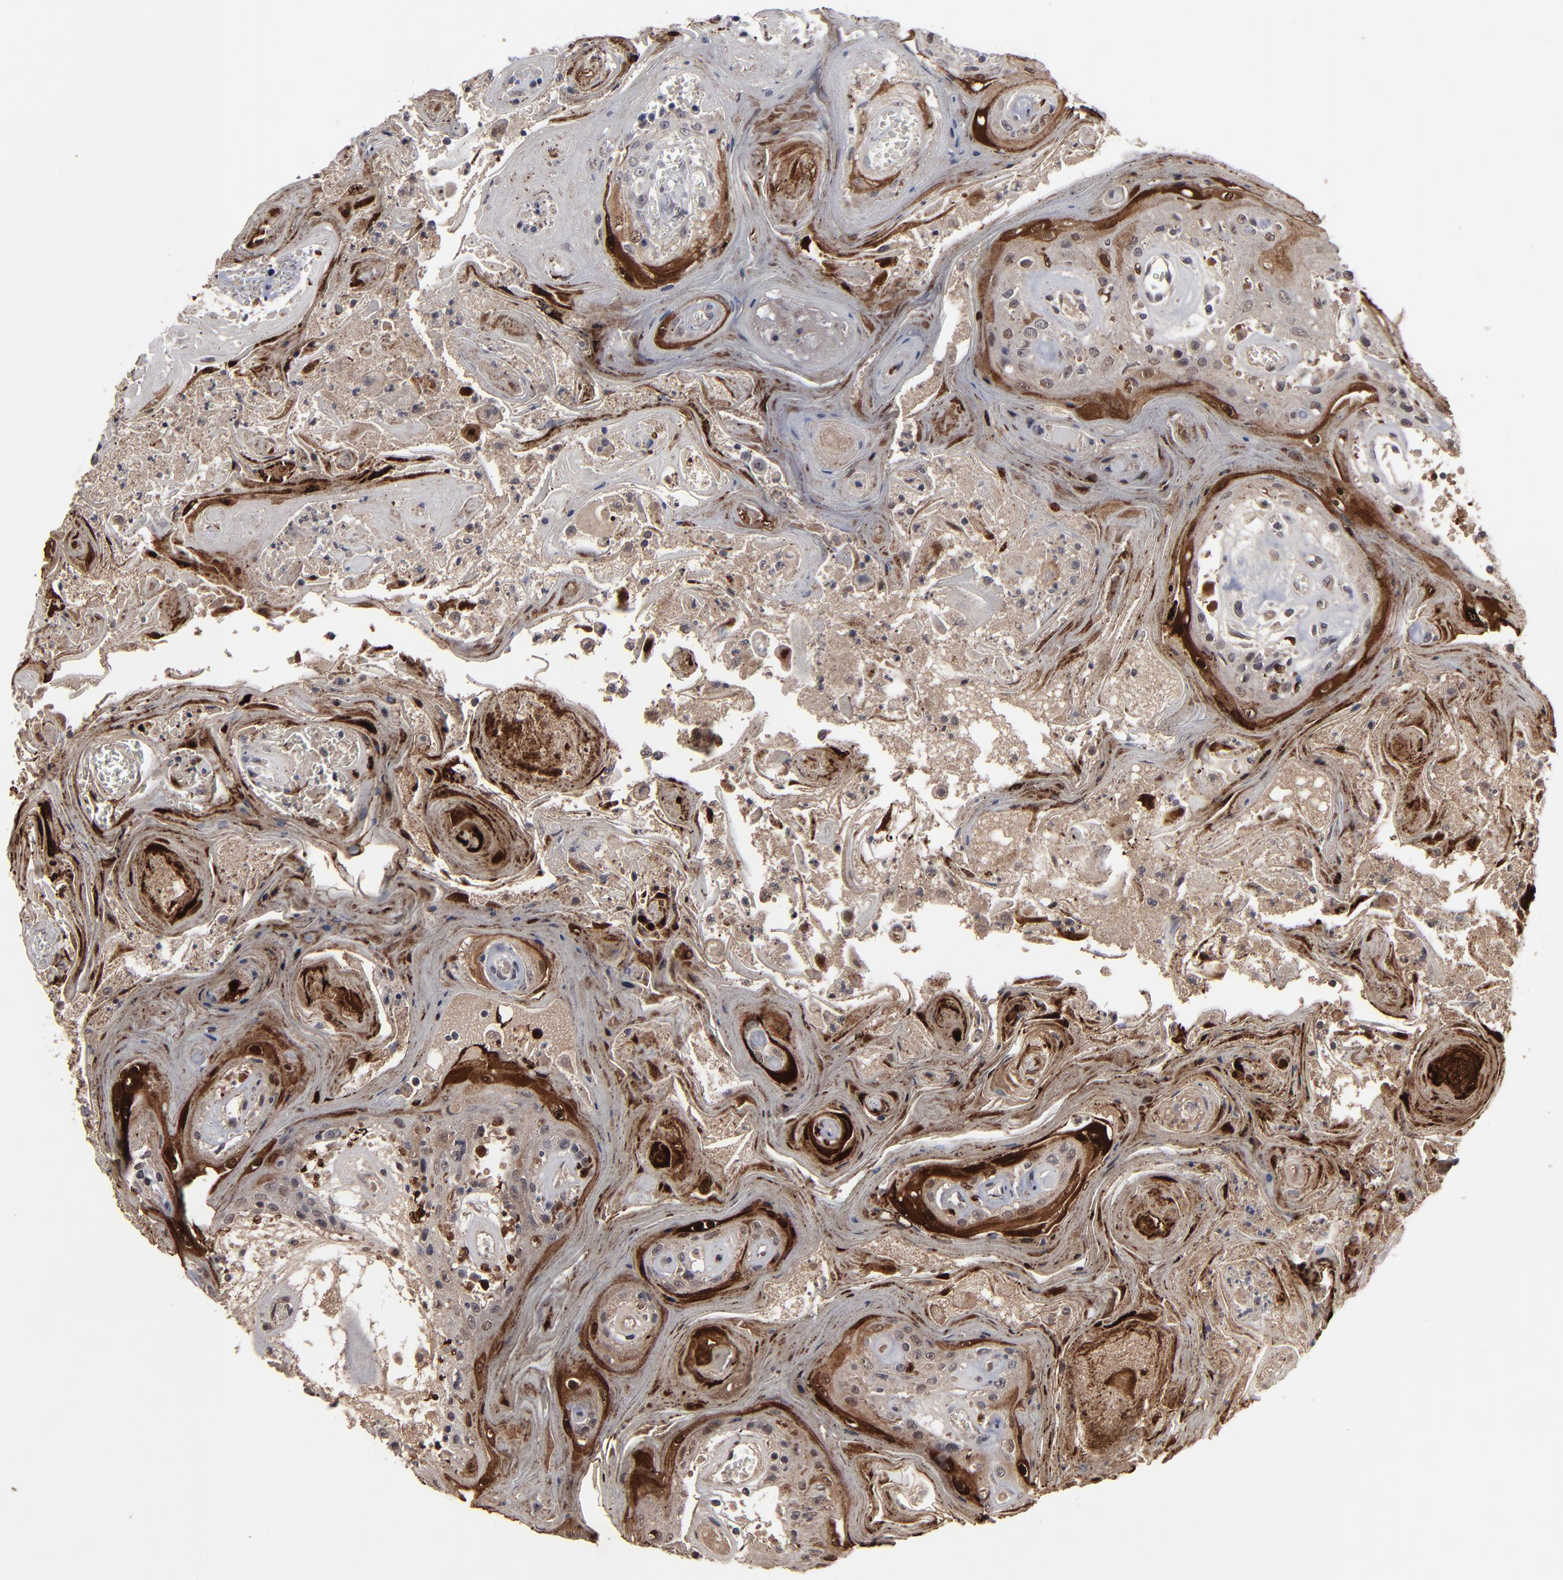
{"staining": {"intensity": "strong", "quantity": "25%-75%", "location": "cytoplasmic/membranous,nuclear"}, "tissue": "head and neck cancer", "cell_type": "Tumor cells", "image_type": "cancer", "snomed": [{"axis": "morphology", "description": "Squamous cell carcinoma, NOS"}, {"axis": "topography", "description": "Oral tissue"}, {"axis": "topography", "description": "Head-Neck"}], "caption": "Tumor cells show high levels of strong cytoplasmic/membranous and nuclear staining in approximately 25%-75% of cells in human head and neck squamous cell carcinoma.", "gene": "SLC22A17", "patient": {"sex": "female", "age": 76}}